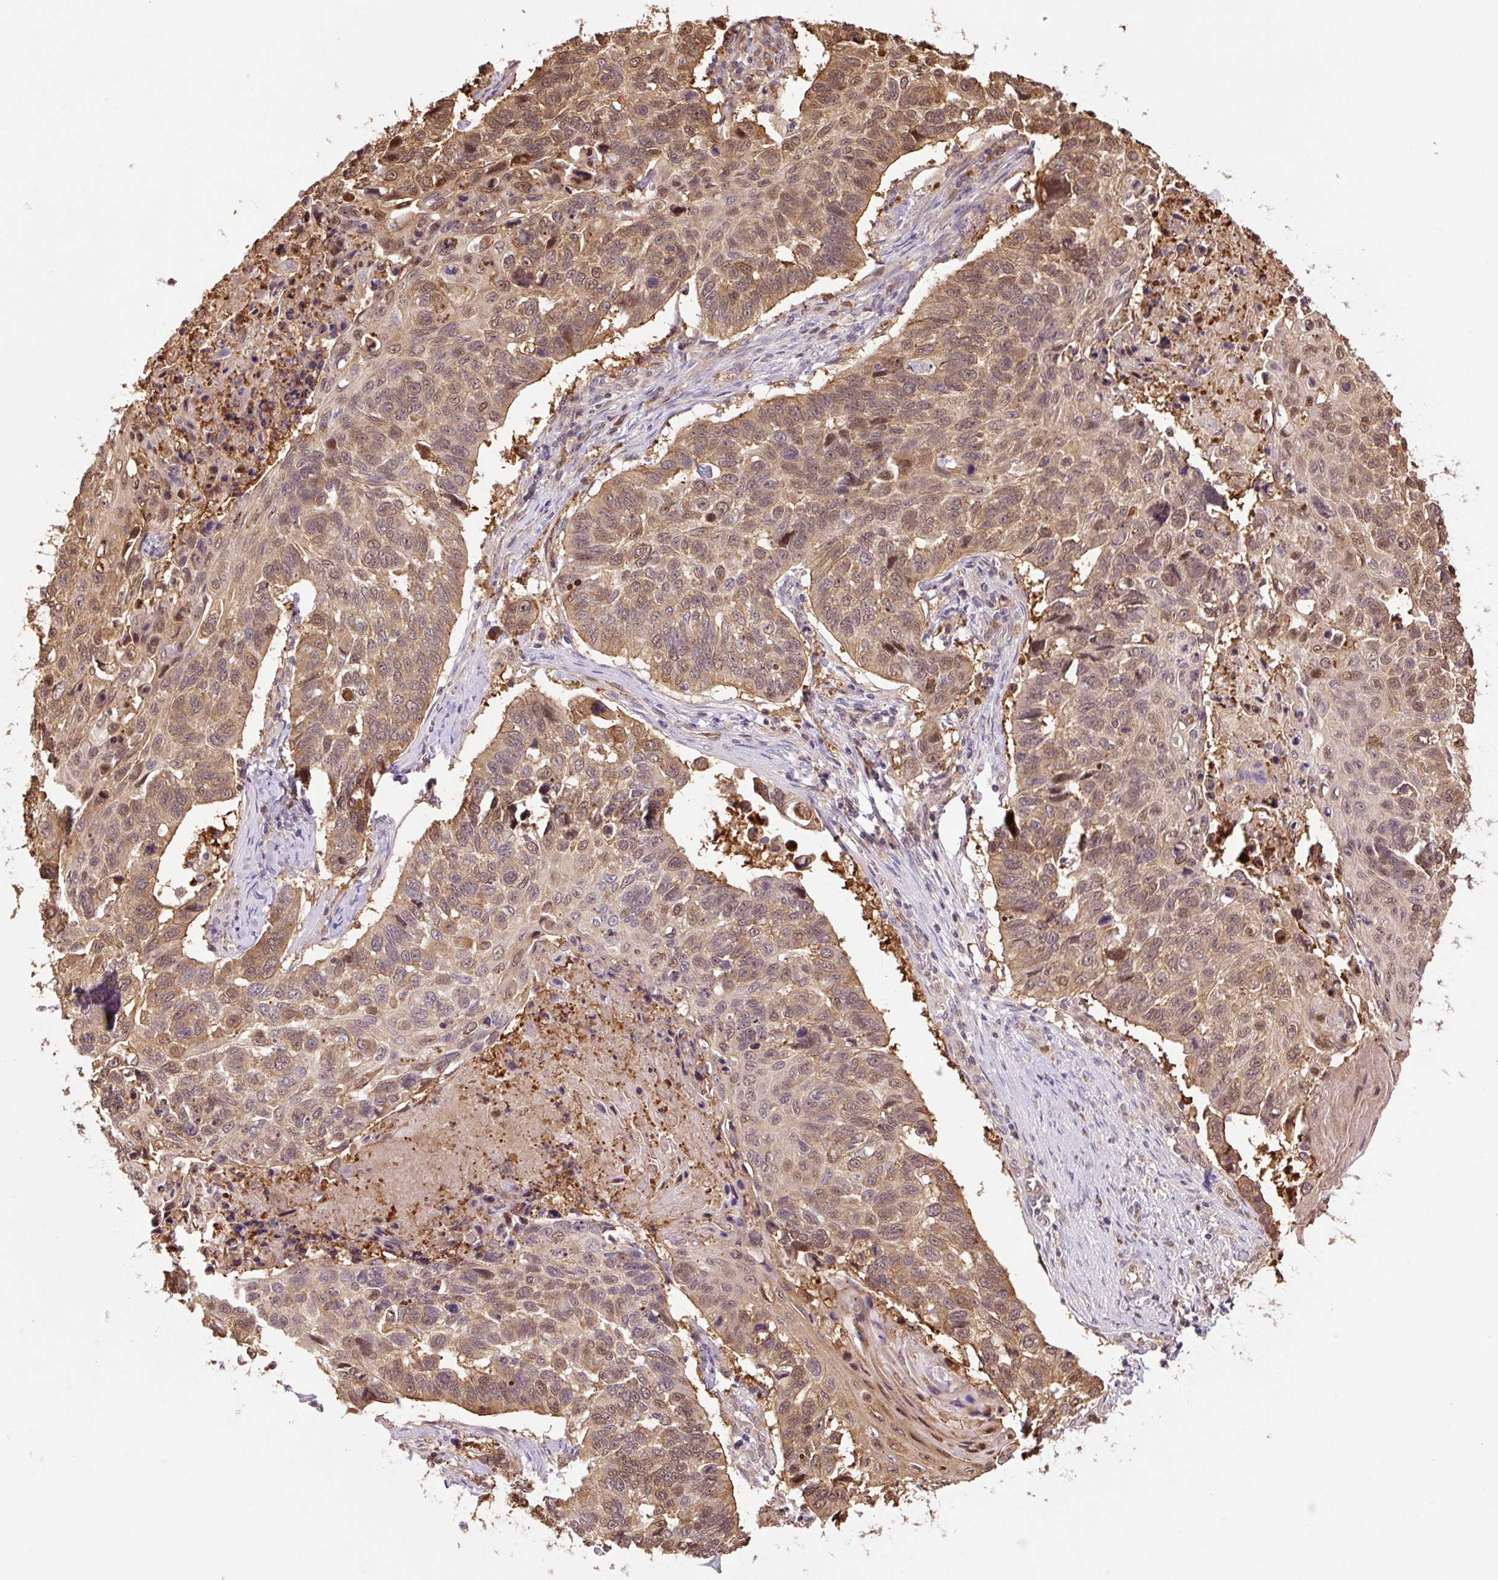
{"staining": {"intensity": "moderate", "quantity": ">75%", "location": "cytoplasmic/membranous"}, "tissue": "lung cancer", "cell_type": "Tumor cells", "image_type": "cancer", "snomed": [{"axis": "morphology", "description": "Squamous cell carcinoma, NOS"}, {"axis": "topography", "description": "Lung"}], "caption": "About >75% of tumor cells in squamous cell carcinoma (lung) display moderate cytoplasmic/membranous protein staining as visualized by brown immunohistochemical staining.", "gene": "TPT1", "patient": {"sex": "male", "age": 62}}